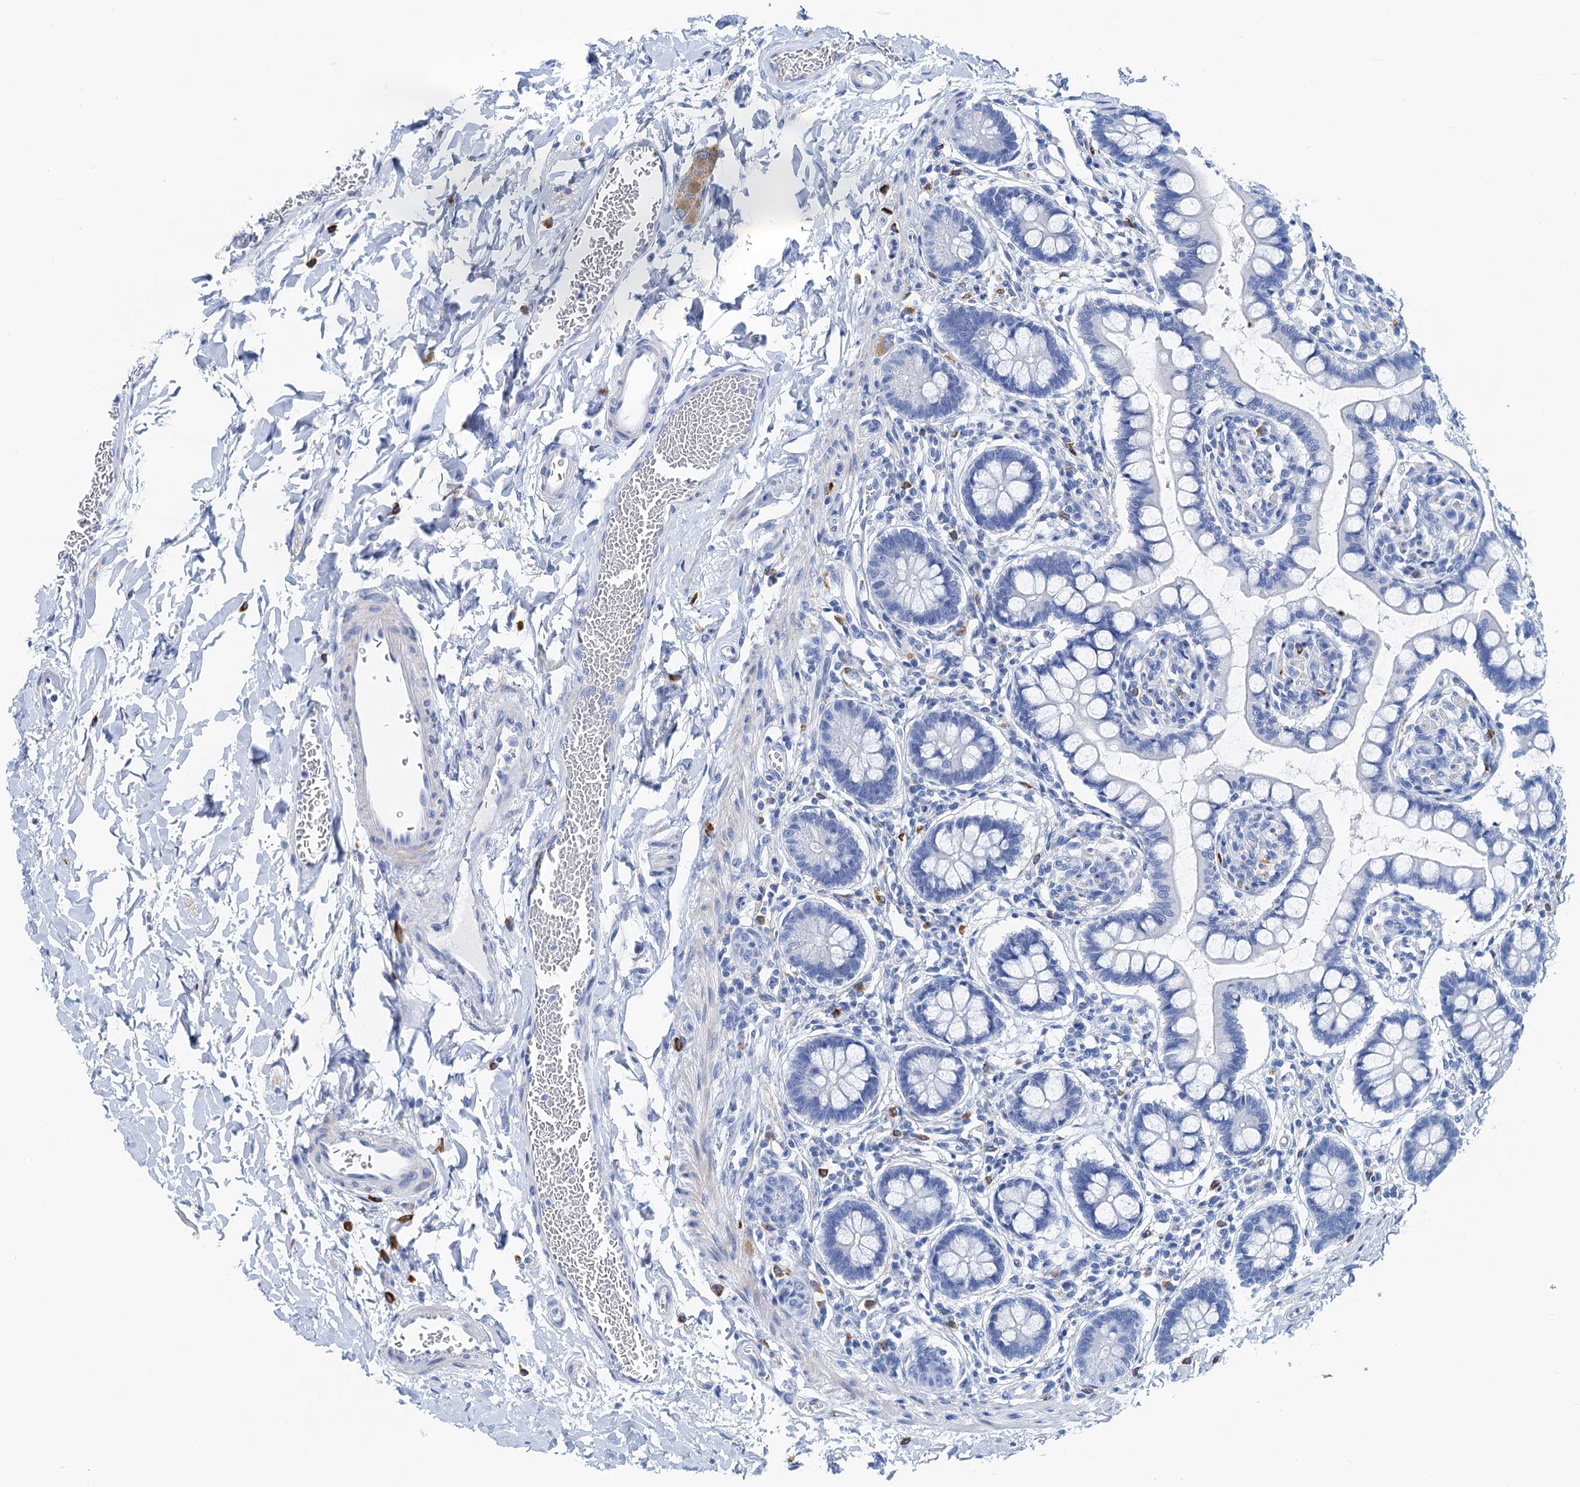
{"staining": {"intensity": "negative", "quantity": "none", "location": "none"}, "tissue": "small intestine", "cell_type": "Glandular cells", "image_type": "normal", "snomed": [{"axis": "morphology", "description": "Normal tissue, NOS"}, {"axis": "topography", "description": "Small intestine"}], "caption": "Photomicrograph shows no protein staining in glandular cells of benign small intestine.", "gene": "NLRP10", "patient": {"sex": "male", "age": 52}}